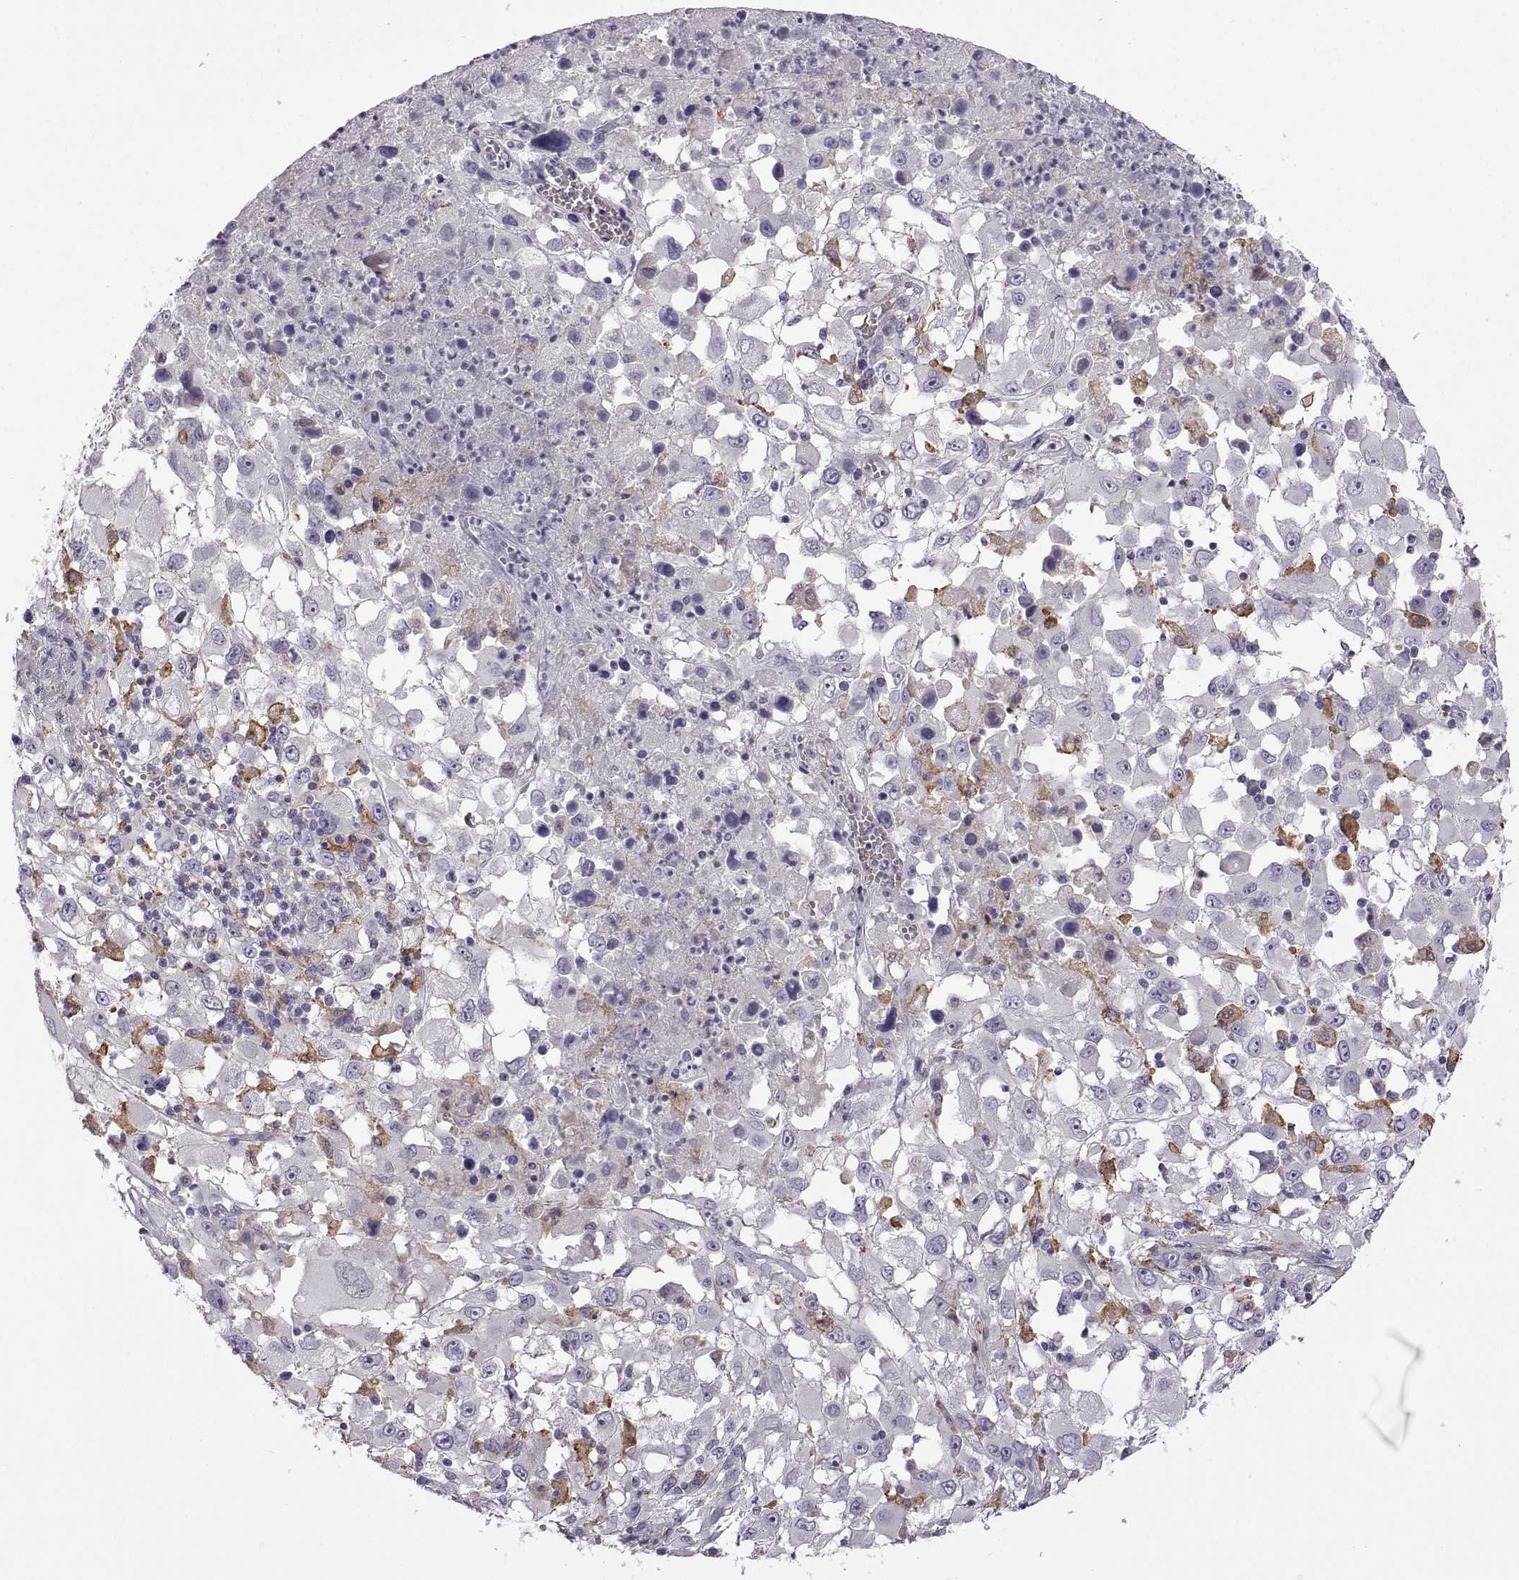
{"staining": {"intensity": "negative", "quantity": "none", "location": "none"}, "tissue": "melanoma", "cell_type": "Tumor cells", "image_type": "cancer", "snomed": [{"axis": "morphology", "description": "Malignant melanoma, Metastatic site"}, {"axis": "topography", "description": "Soft tissue"}], "caption": "The immunohistochemistry histopathology image has no significant positivity in tumor cells of melanoma tissue.", "gene": "MEIOC", "patient": {"sex": "male", "age": 50}}